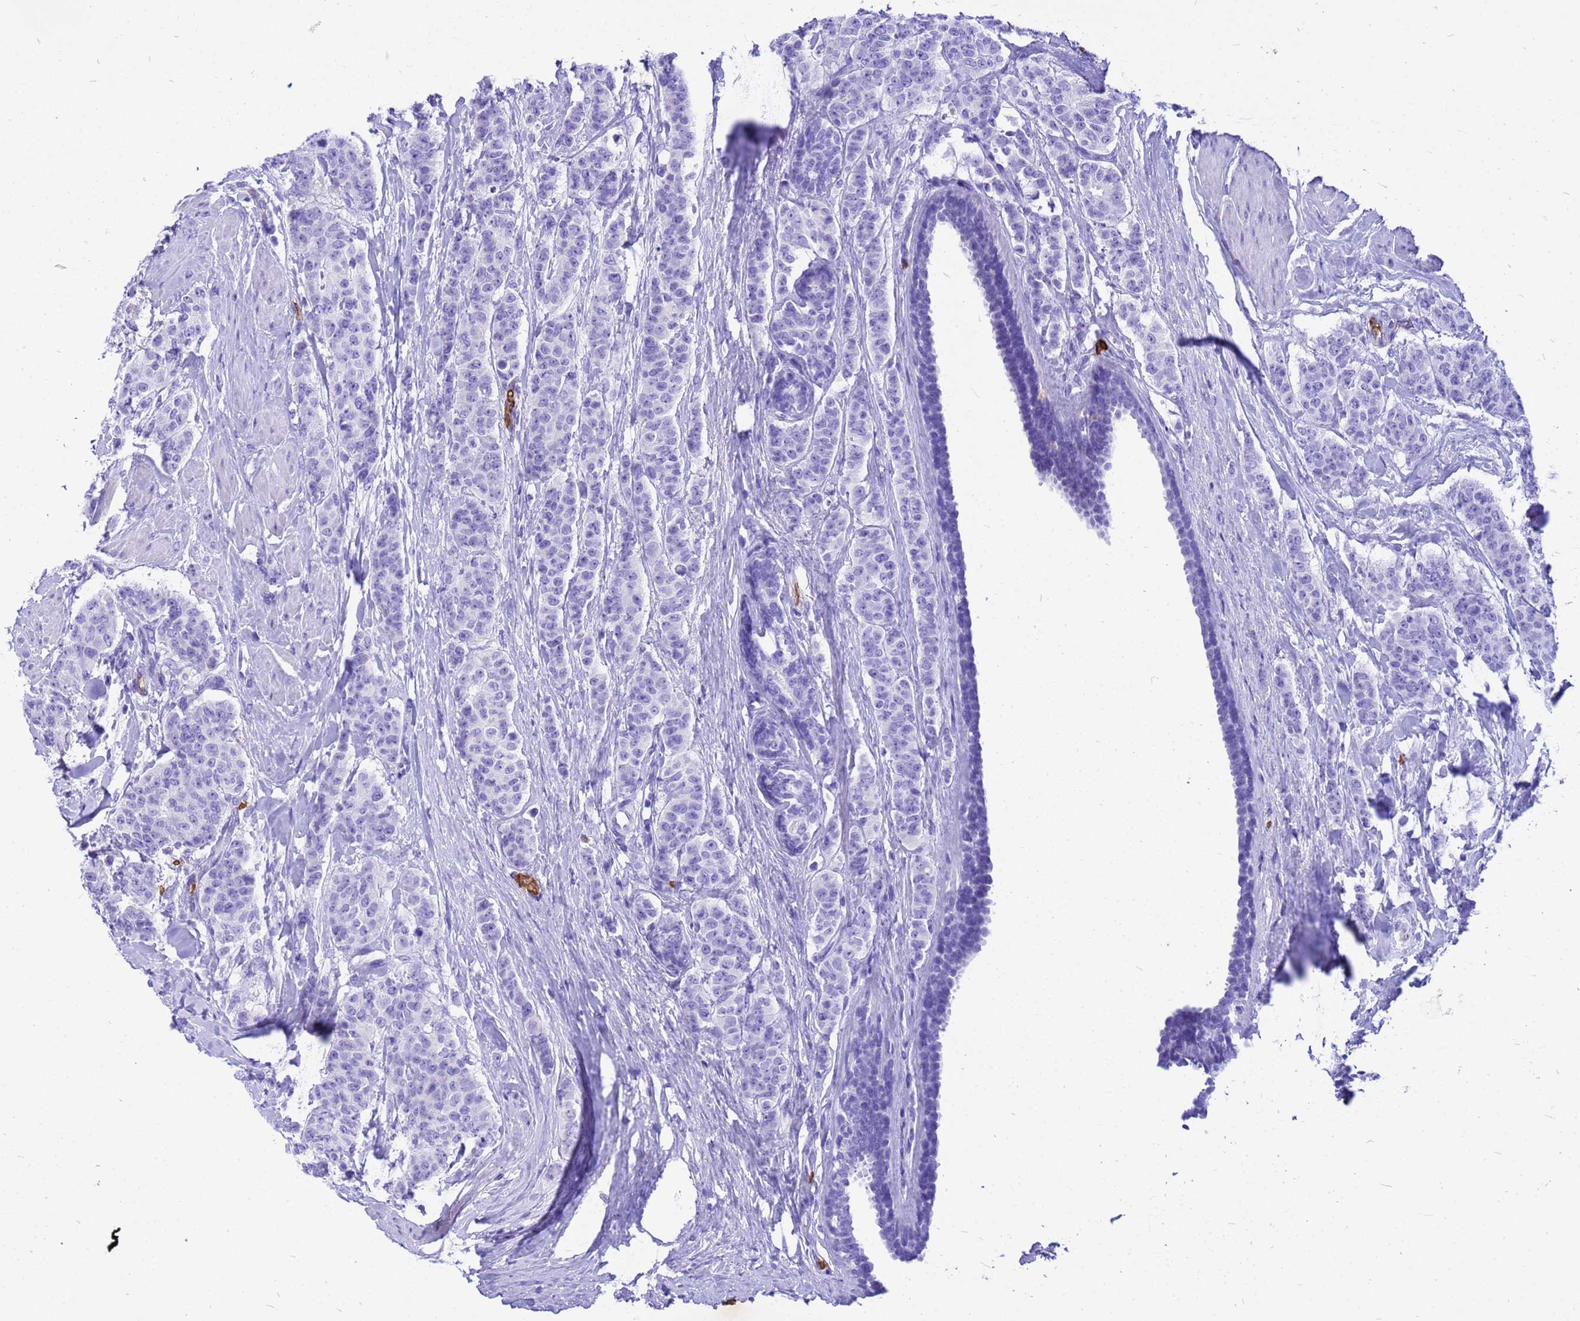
{"staining": {"intensity": "negative", "quantity": "none", "location": "none"}, "tissue": "breast cancer", "cell_type": "Tumor cells", "image_type": "cancer", "snomed": [{"axis": "morphology", "description": "Duct carcinoma"}, {"axis": "topography", "description": "Breast"}], "caption": "Breast intraductal carcinoma was stained to show a protein in brown. There is no significant staining in tumor cells.", "gene": "HBA2", "patient": {"sex": "female", "age": 40}}